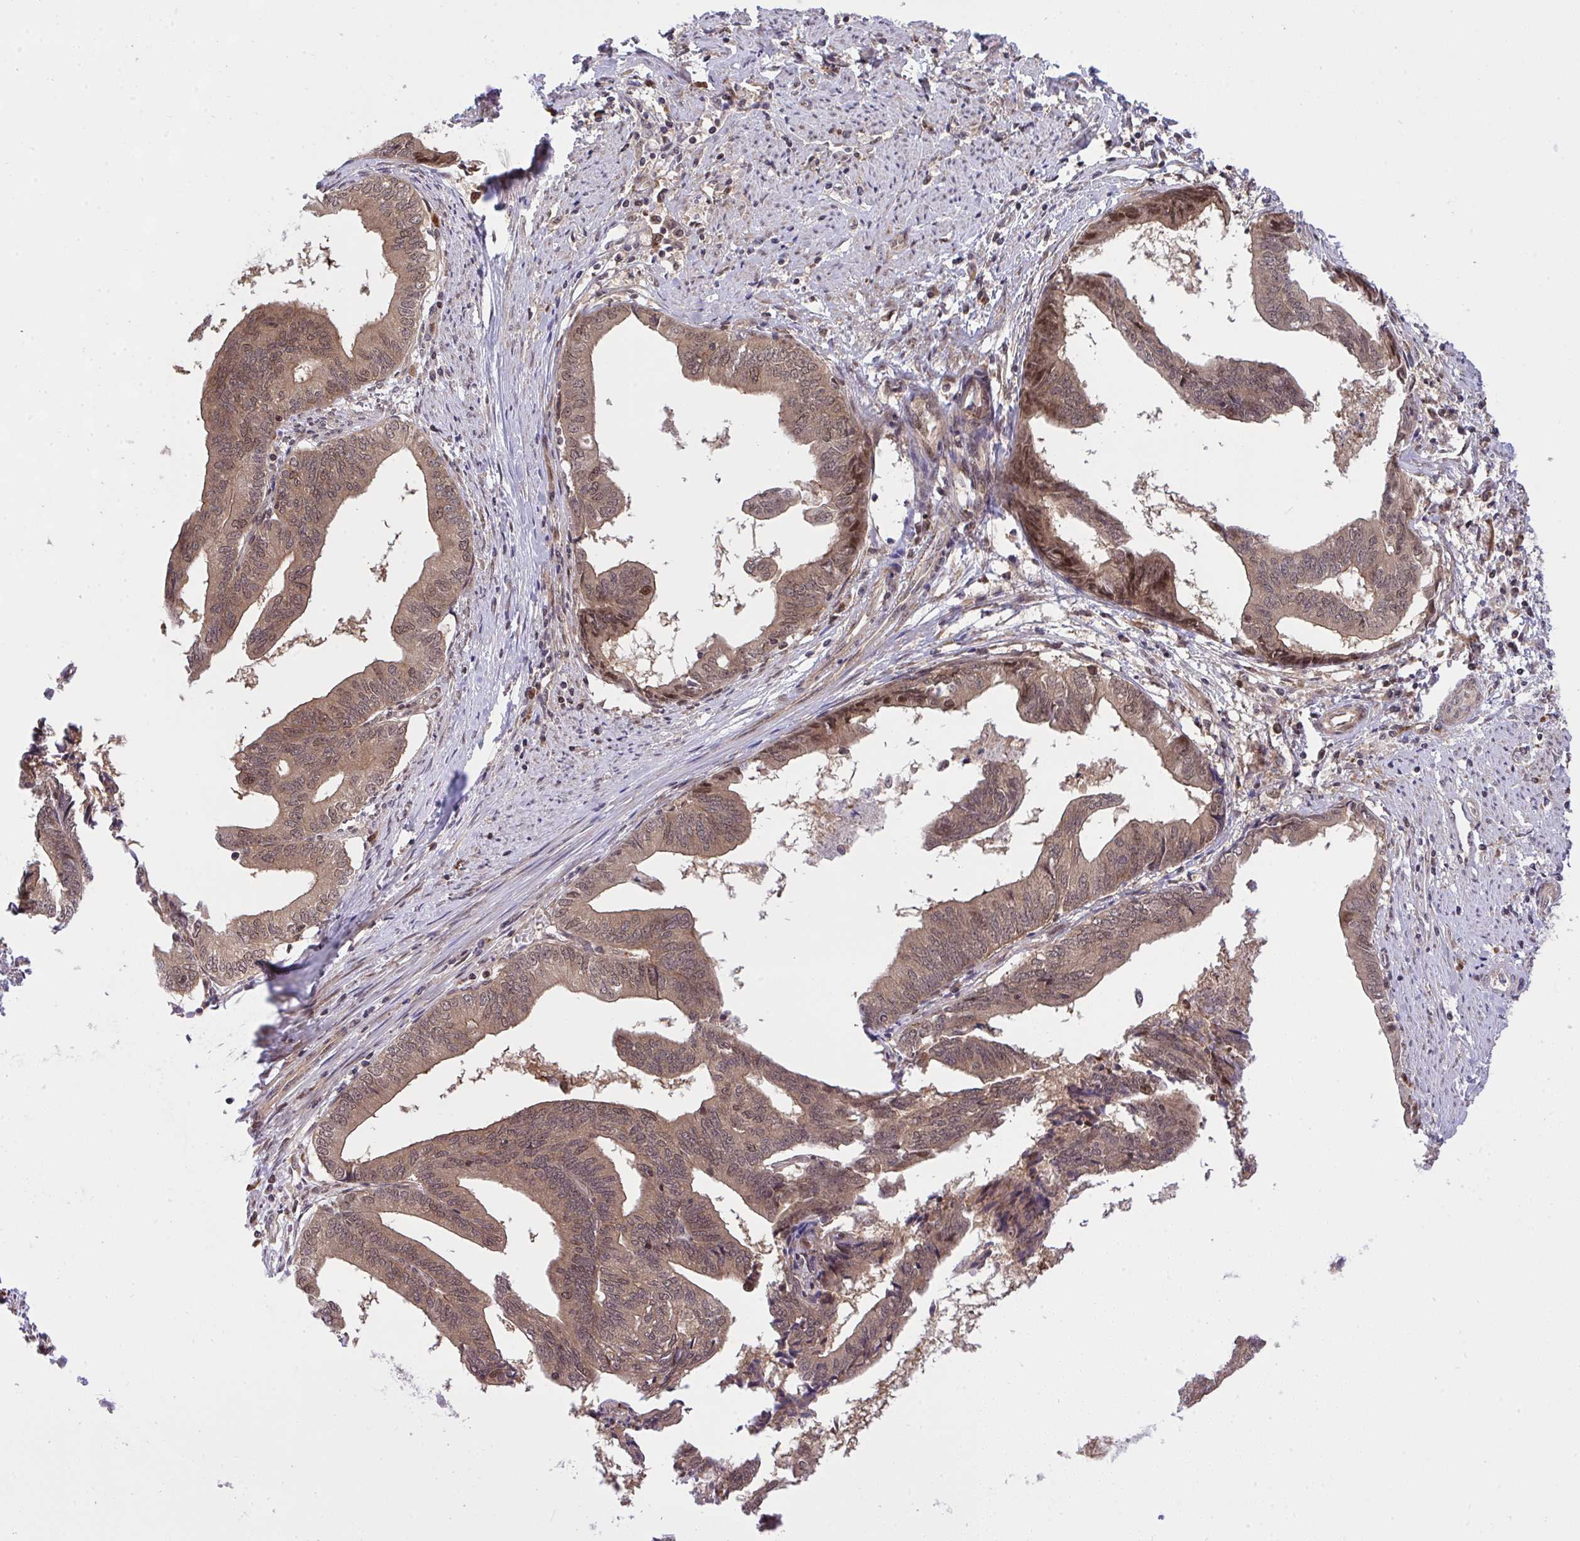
{"staining": {"intensity": "weak", "quantity": ">75%", "location": "cytoplasmic/membranous"}, "tissue": "endometrial cancer", "cell_type": "Tumor cells", "image_type": "cancer", "snomed": [{"axis": "morphology", "description": "Adenocarcinoma, NOS"}, {"axis": "topography", "description": "Endometrium"}], "caption": "This is an image of immunohistochemistry (IHC) staining of endometrial cancer, which shows weak staining in the cytoplasmic/membranous of tumor cells.", "gene": "ERI1", "patient": {"sex": "female", "age": 65}}